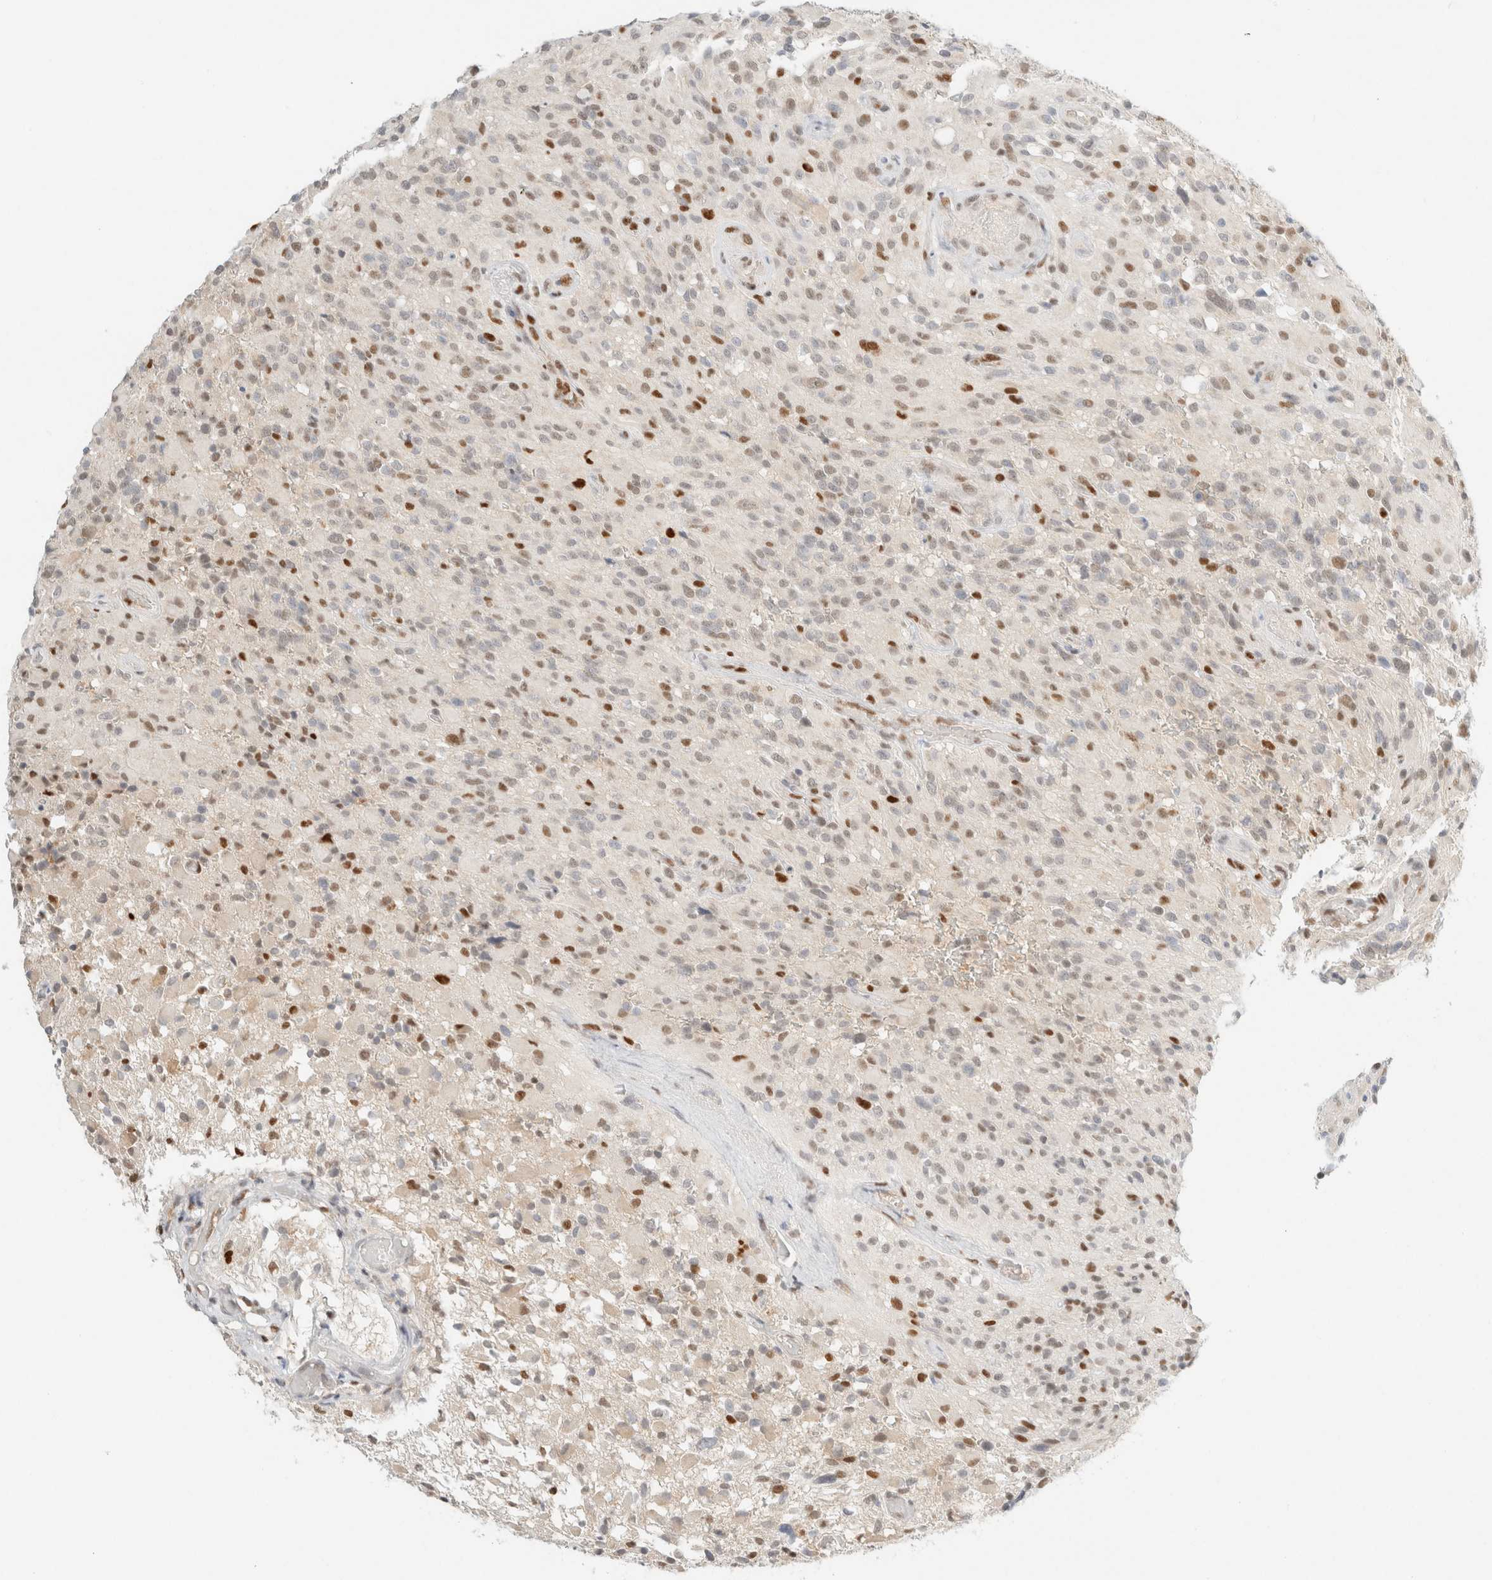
{"staining": {"intensity": "negative", "quantity": "none", "location": "none"}, "tissue": "glioma", "cell_type": "Tumor cells", "image_type": "cancer", "snomed": [{"axis": "morphology", "description": "Glioma, malignant, High grade"}, {"axis": "topography", "description": "Brain"}], "caption": "This photomicrograph is of glioma stained with IHC to label a protein in brown with the nuclei are counter-stained blue. There is no expression in tumor cells.", "gene": "DDB2", "patient": {"sex": "male", "age": 71}}